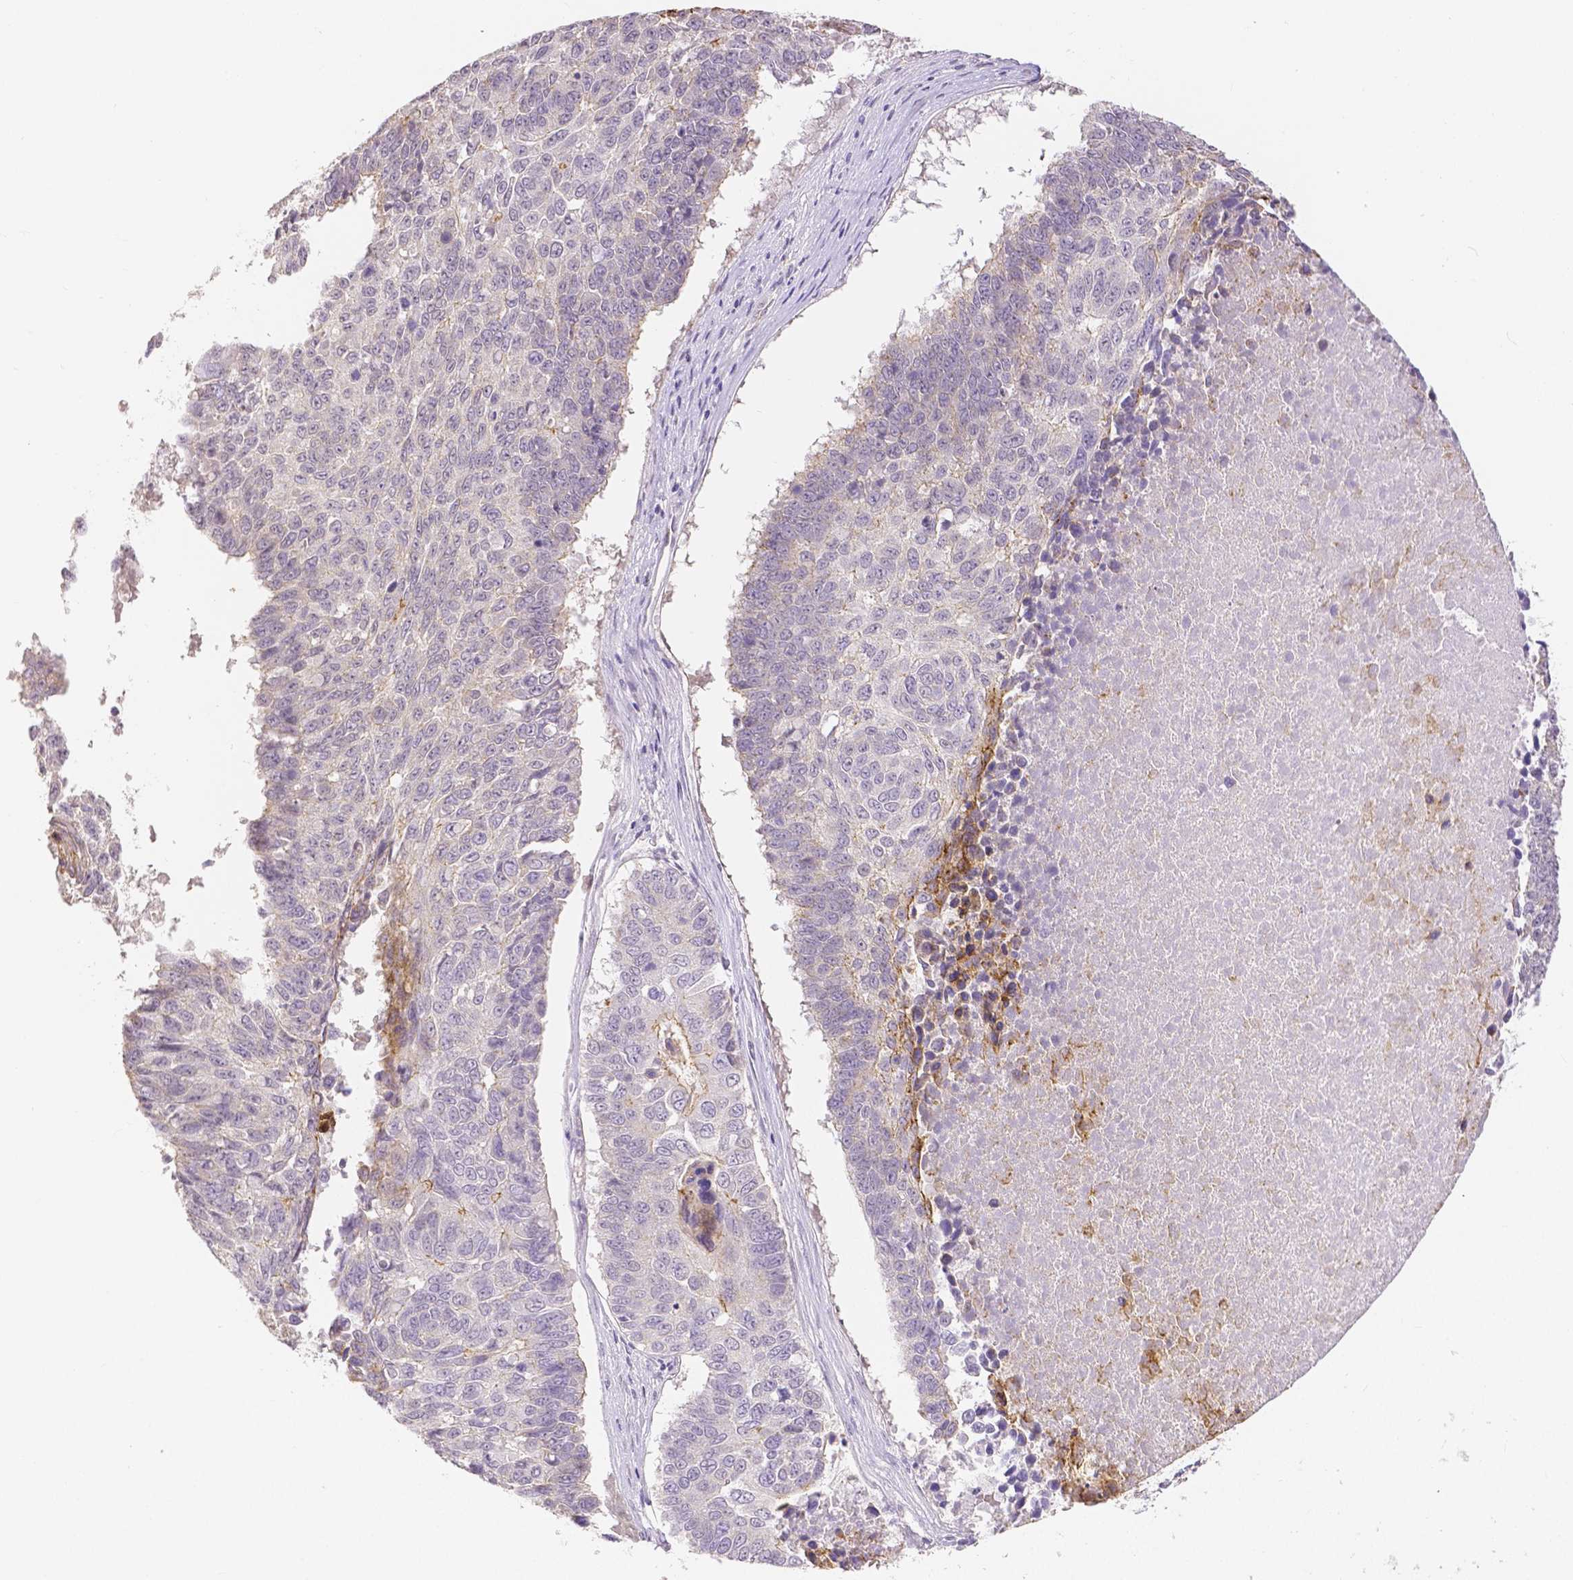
{"staining": {"intensity": "negative", "quantity": "none", "location": "none"}, "tissue": "lung cancer", "cell_type": "Tumor cells", "image_type": "cancer", "snomed": [{"axis": "morphology", "description": "Squamous cell carcinoma, NOS"}, {"axis": "topography", "description": "Lung"}], "caption": "High magnification brightfield microscopy of squamous cell carcinoma (lung) stained with DAB (brown) and counterstained with hematoxylin (blue): tumor cells show no significant staining.", "gene": "OCLN", "patient": {"sex": "male", "age": 73}}